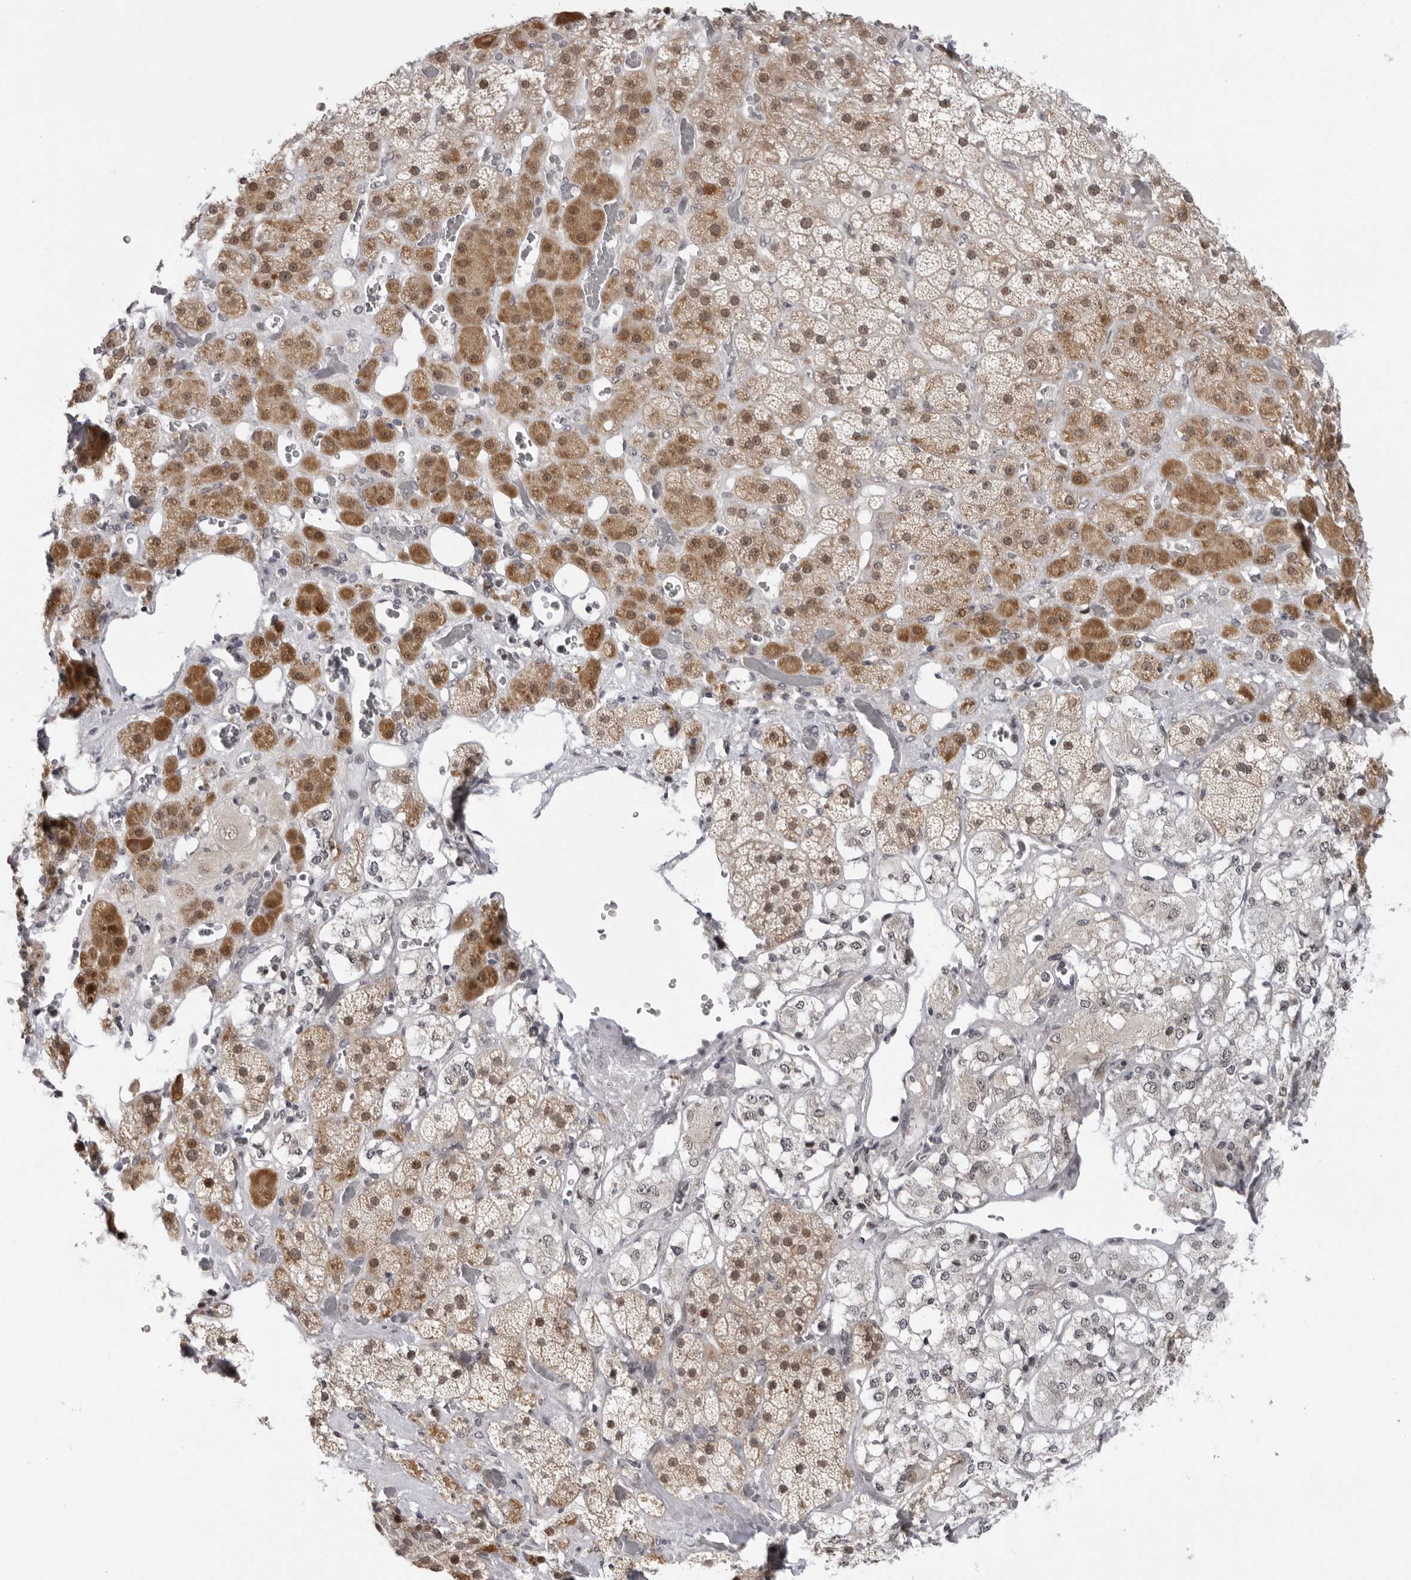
{"staining": {"intensity": "moderate", "quantity": ">75%", "location": "cytoplasmic/membranous,nuclear"}, "tissue": "adrenal gland", "cell_type": "Glandular cells", "image_type": "normal", "snomed": [{"axis": "morphology", "description": "Normal tissue, NOS"}, {"axis": "topography", "description": "Adrenal gland"}], "caption": "Immunohistochemical staining of normal human adrenal gland exhibits moderate cytoplasmic/membranous,nuclear protein staining in about >75% of glandular cells.", "gene": "ALPK2", "patient": {"sex": "male", "age": 57}}